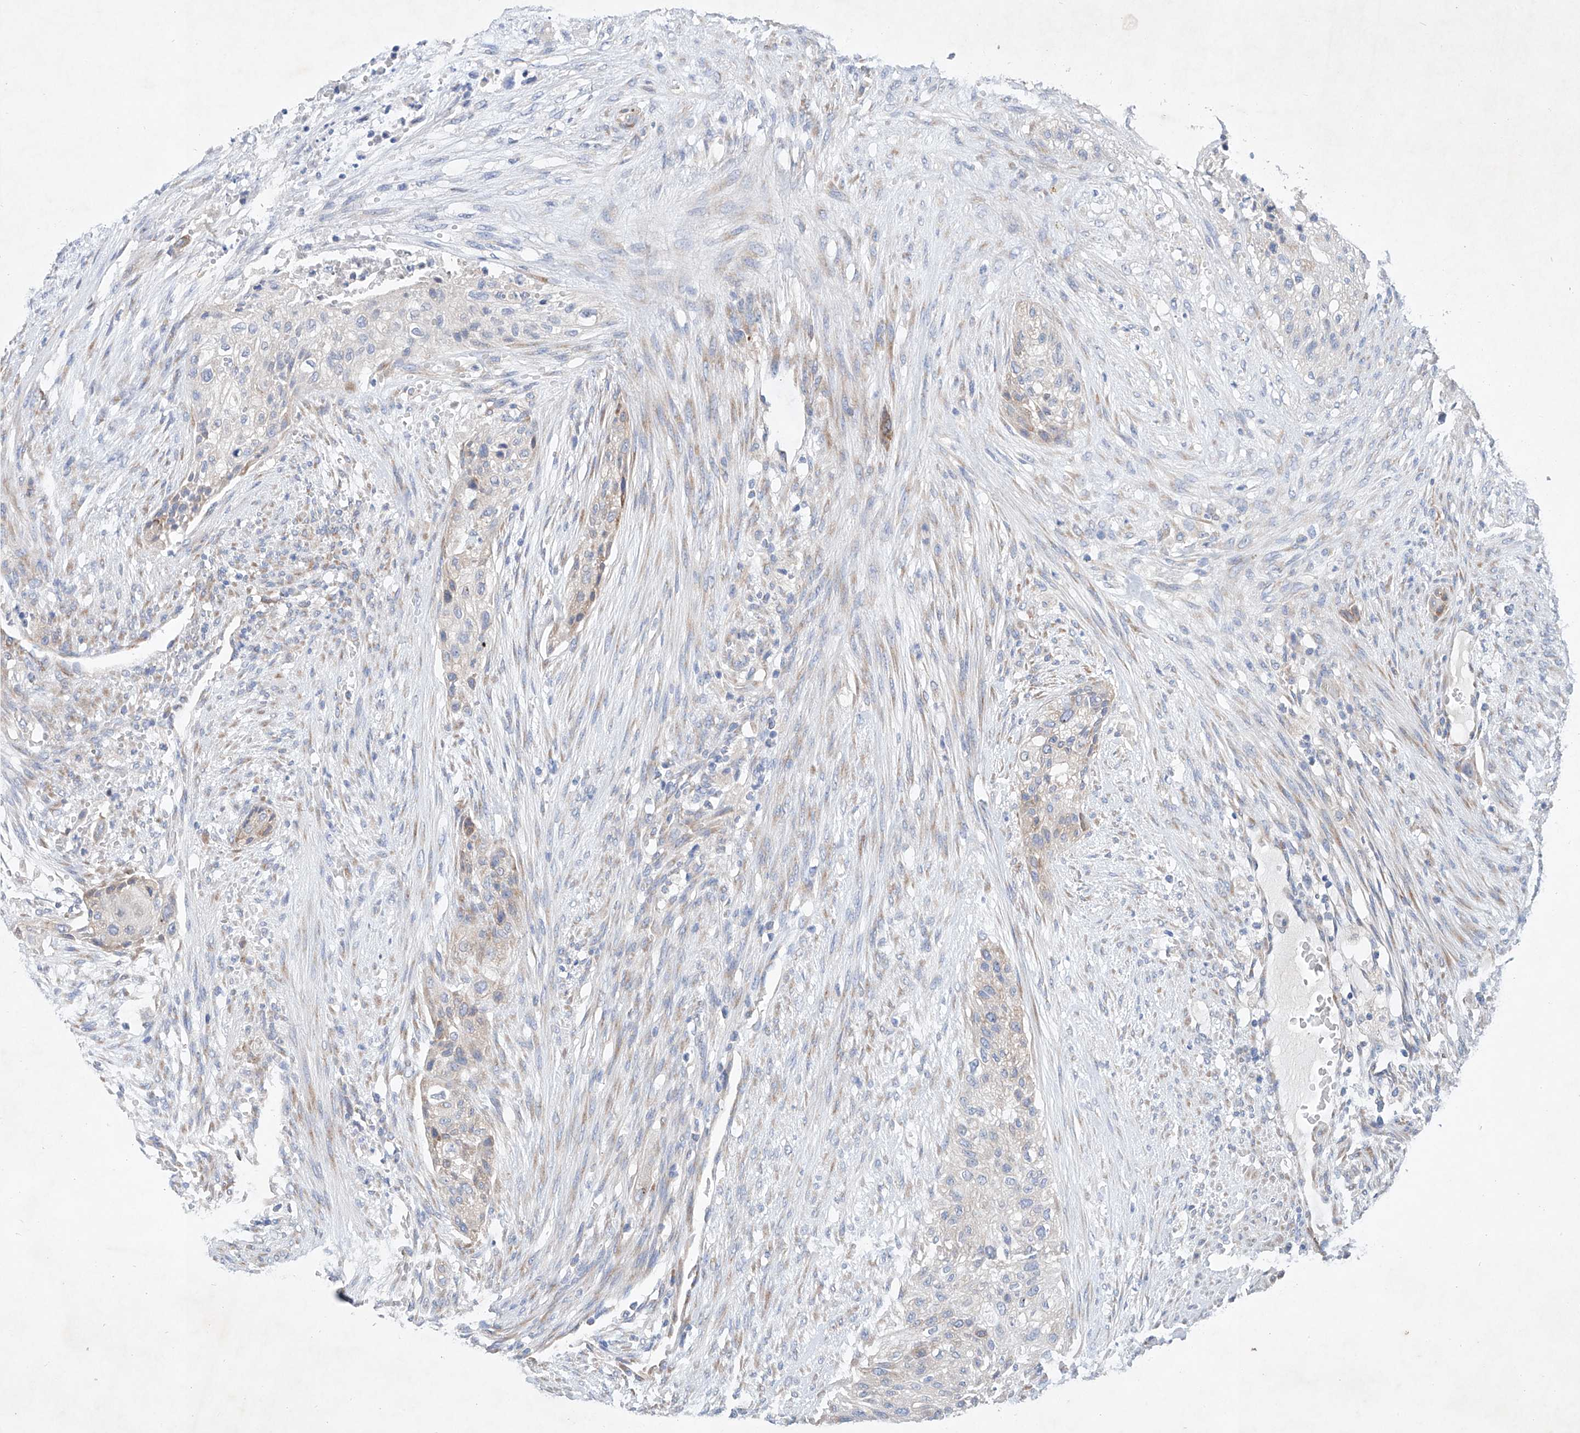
{"staining": {"intensity": "weak", "quantity": "<25%", "location": "cytoplasmic/membranous"}, "tissue": "urothelial cancer", "cell_type": "Tumor cells", "image_type": "cancer", "snomed": [{"axis": "morphology", "description": "Urothelial carcinoma, High grade"}, {"axis": "topography", "description": "Urinary bladder"}], "caption": "Immunohistochemical staining of human high-grade urothelial carcinoma demonstrates no significant staining in tumor cells.", "gene": "FASTK", "patient": {"sex": "male", "age": 35}}